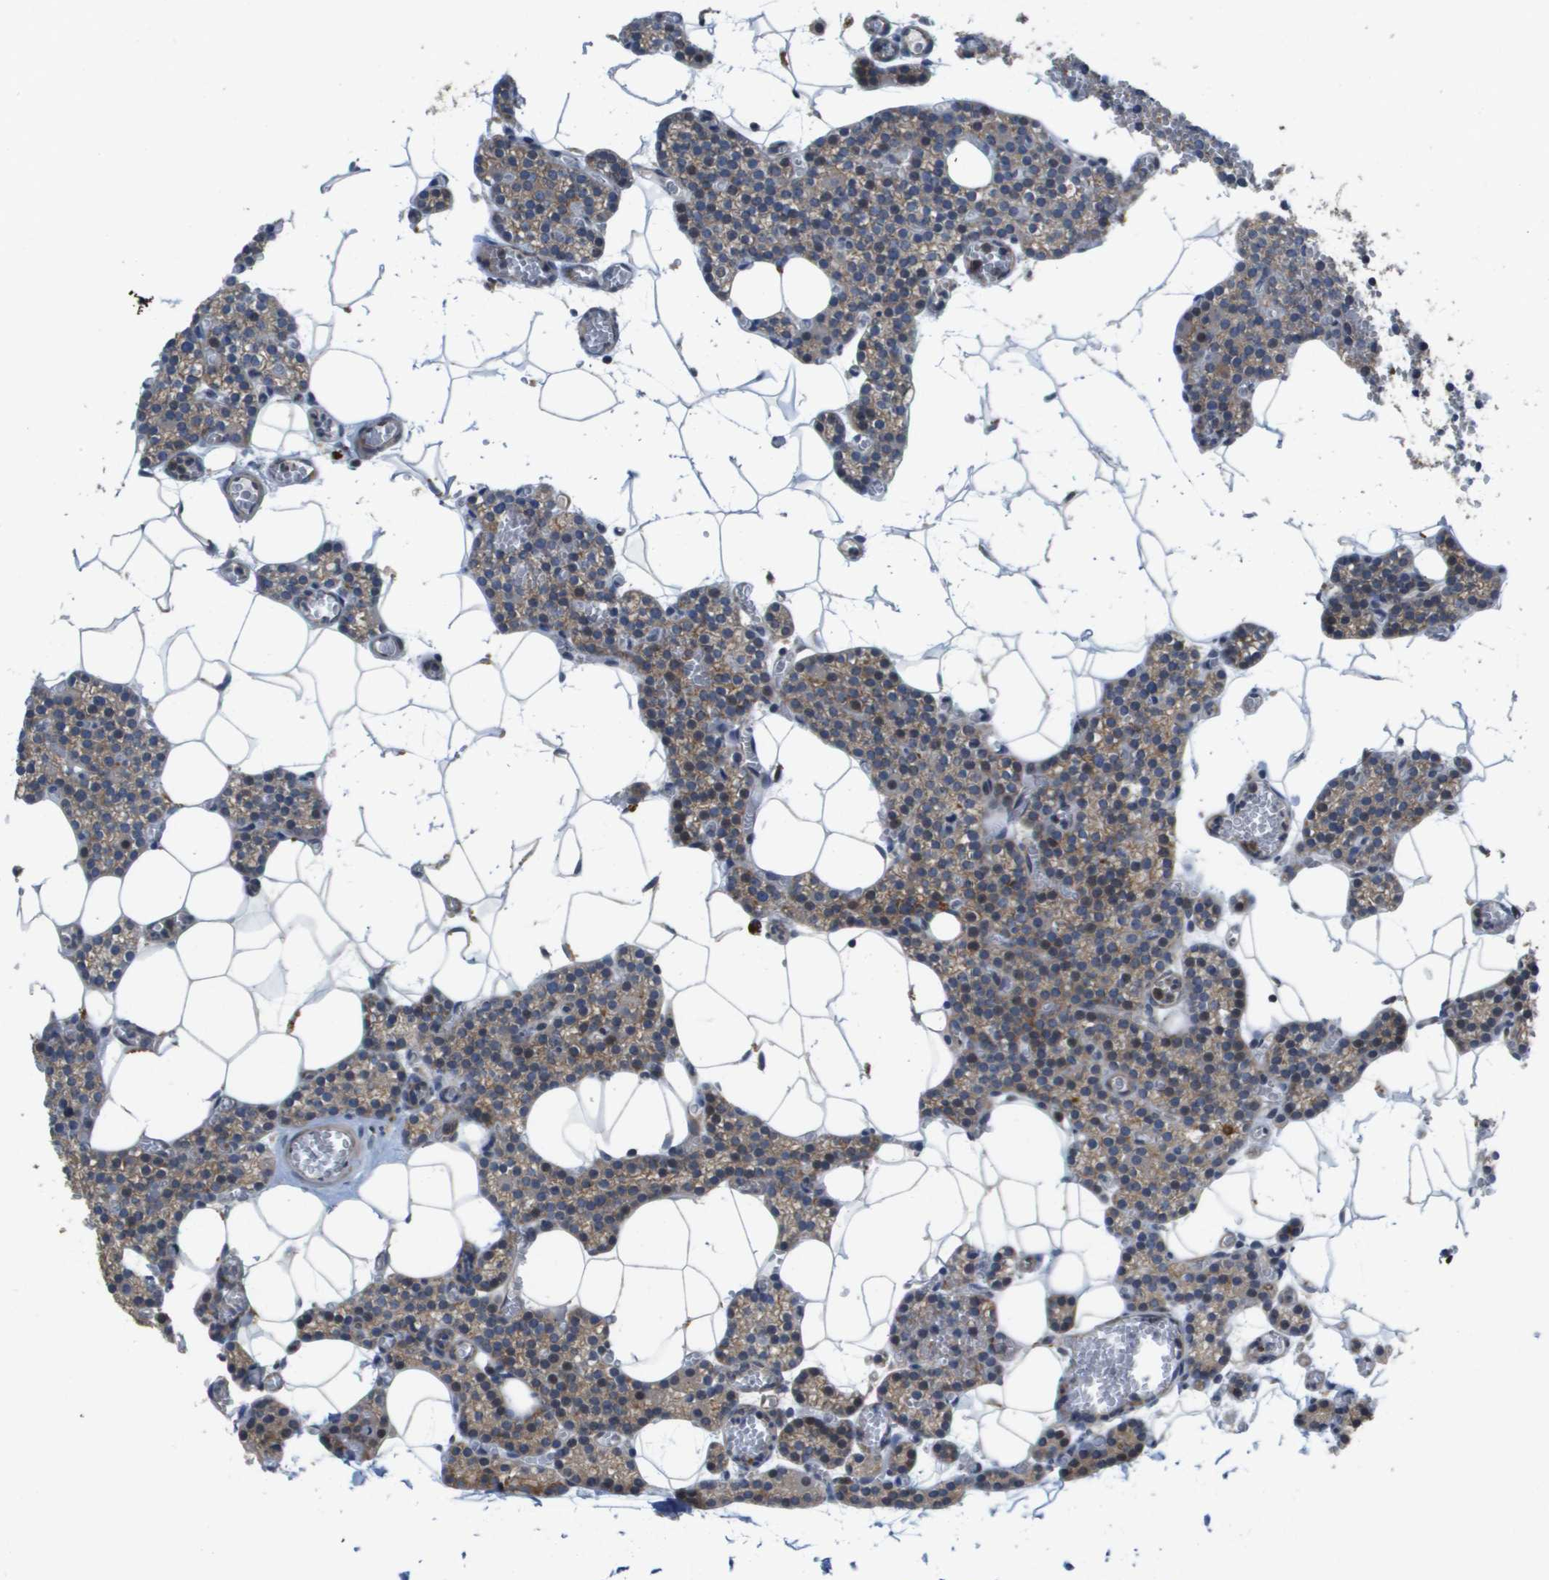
{"staining": {"intensity": "moderate", "quantity": "<25%", "location": "cytoplasmic/membranous,nuclear"}, "tissue": "parathyroid gland", "cell_type": "Glandular cells", "image_type": "normal", "snomed": [{"axis": "morphology", "description": "Normal tissue, NOS"}, {"axis": "morphology", "description": "Adenoma, NOS"}, {"axis": "topography", "description": "Parathyroid gland"}], "caption": "About <25% of glandular cells in normal human parathyroid gland display moderate cytoplasmic/membranous,nuclear protein positivity as visualized by brown immunohistochemical staining.", "gene": "SCN4B", "patient": {"sex": "female", "age": 58}}